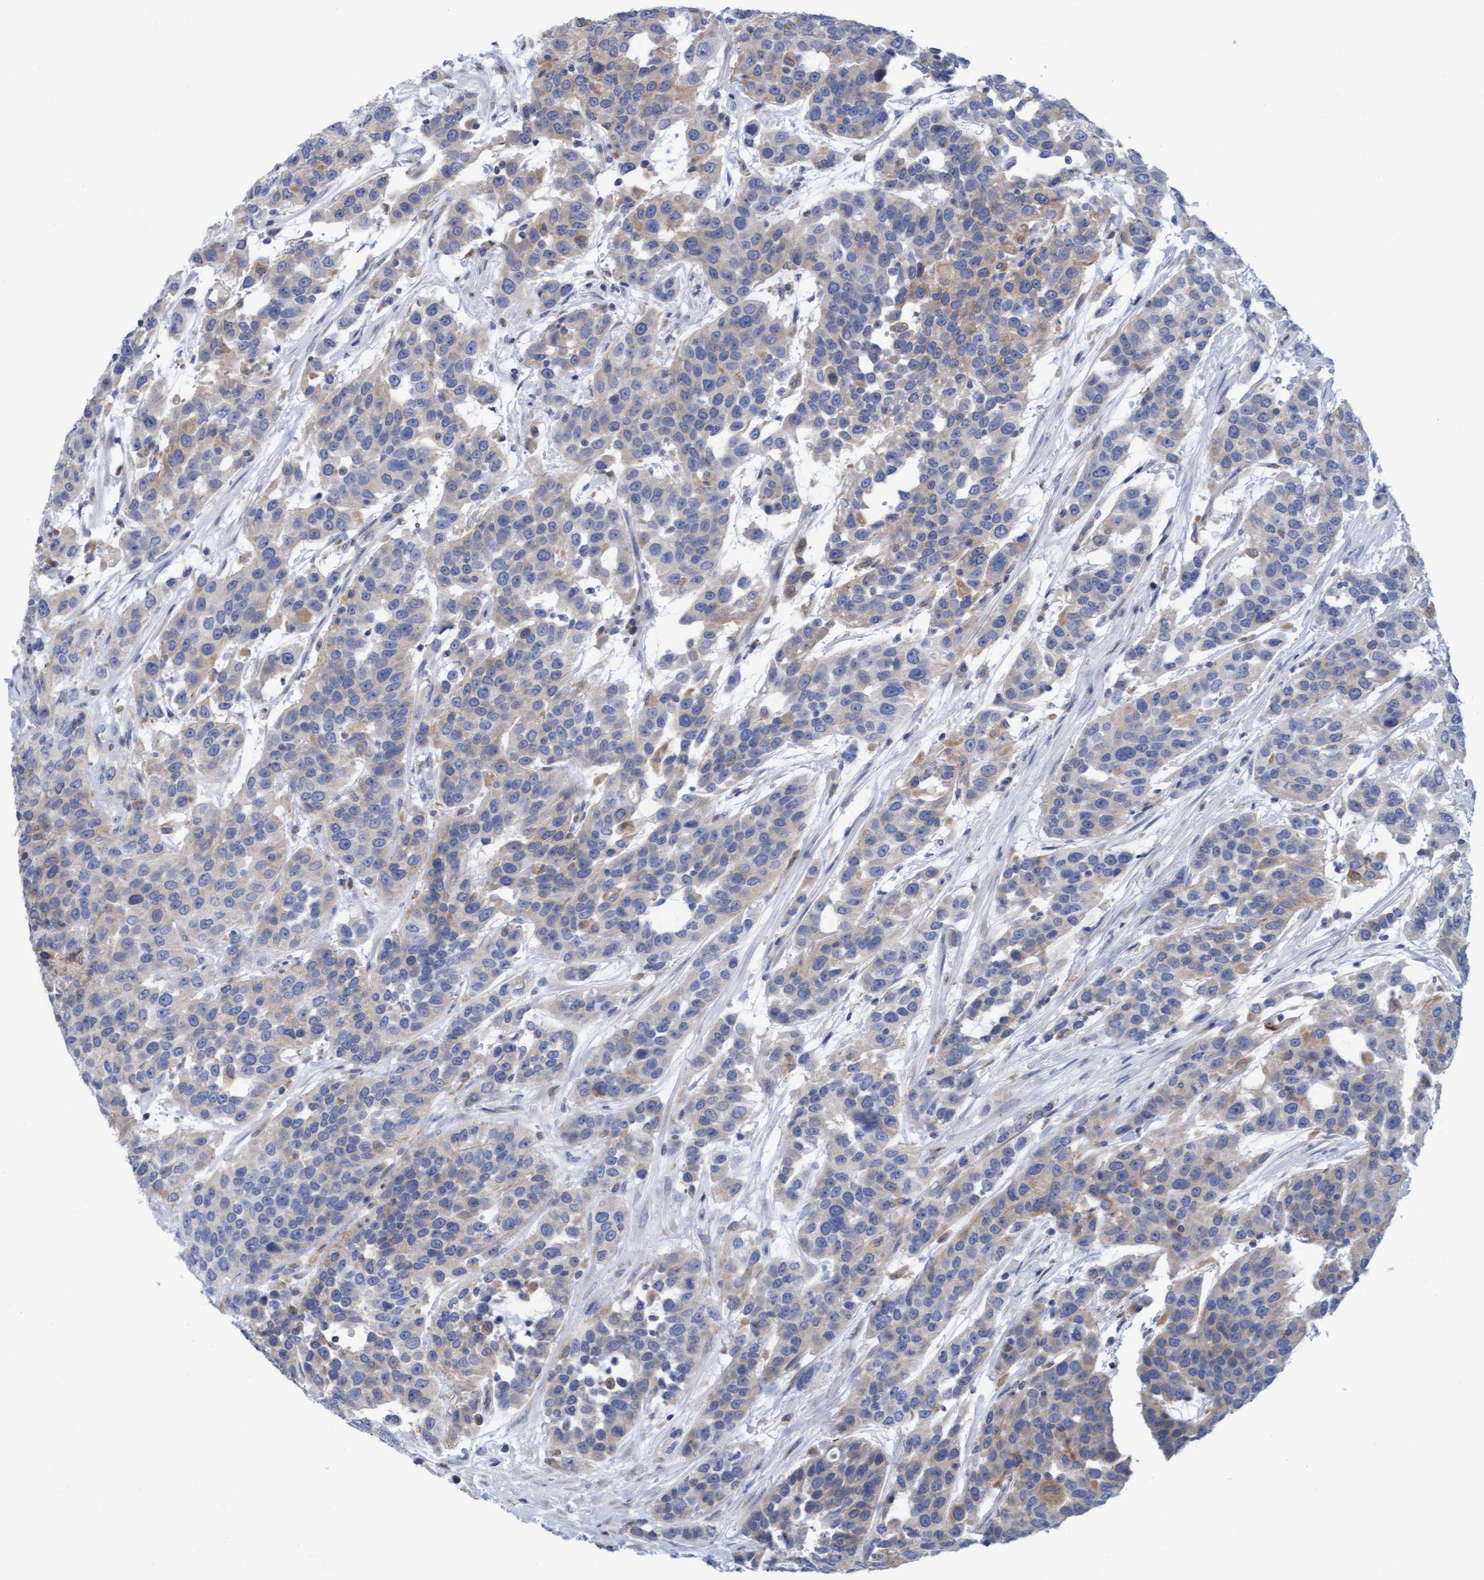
{"staining": {"intensity": "moderate", "quantity": "<25%", "location": "cytoplasmic/membranous"}, "tissue": "urothelial cancer", "cell_type": "Tumor cells", "image_type": "cancer", "snomed": [{"axis": "morphology", "description": "Urothelial carcinoma, High grade"}, {"axis": "topography", "description": "Urinary bladder"}], "caption": "High-grade urothelial carcinoma stained for a protein (brown) reveals moderate cytoplasmic/membranous positive expression in approximately <25% of tumor cells.", "gene": "SLC28A3", "patient": {"sex": "female", "age": 80}}